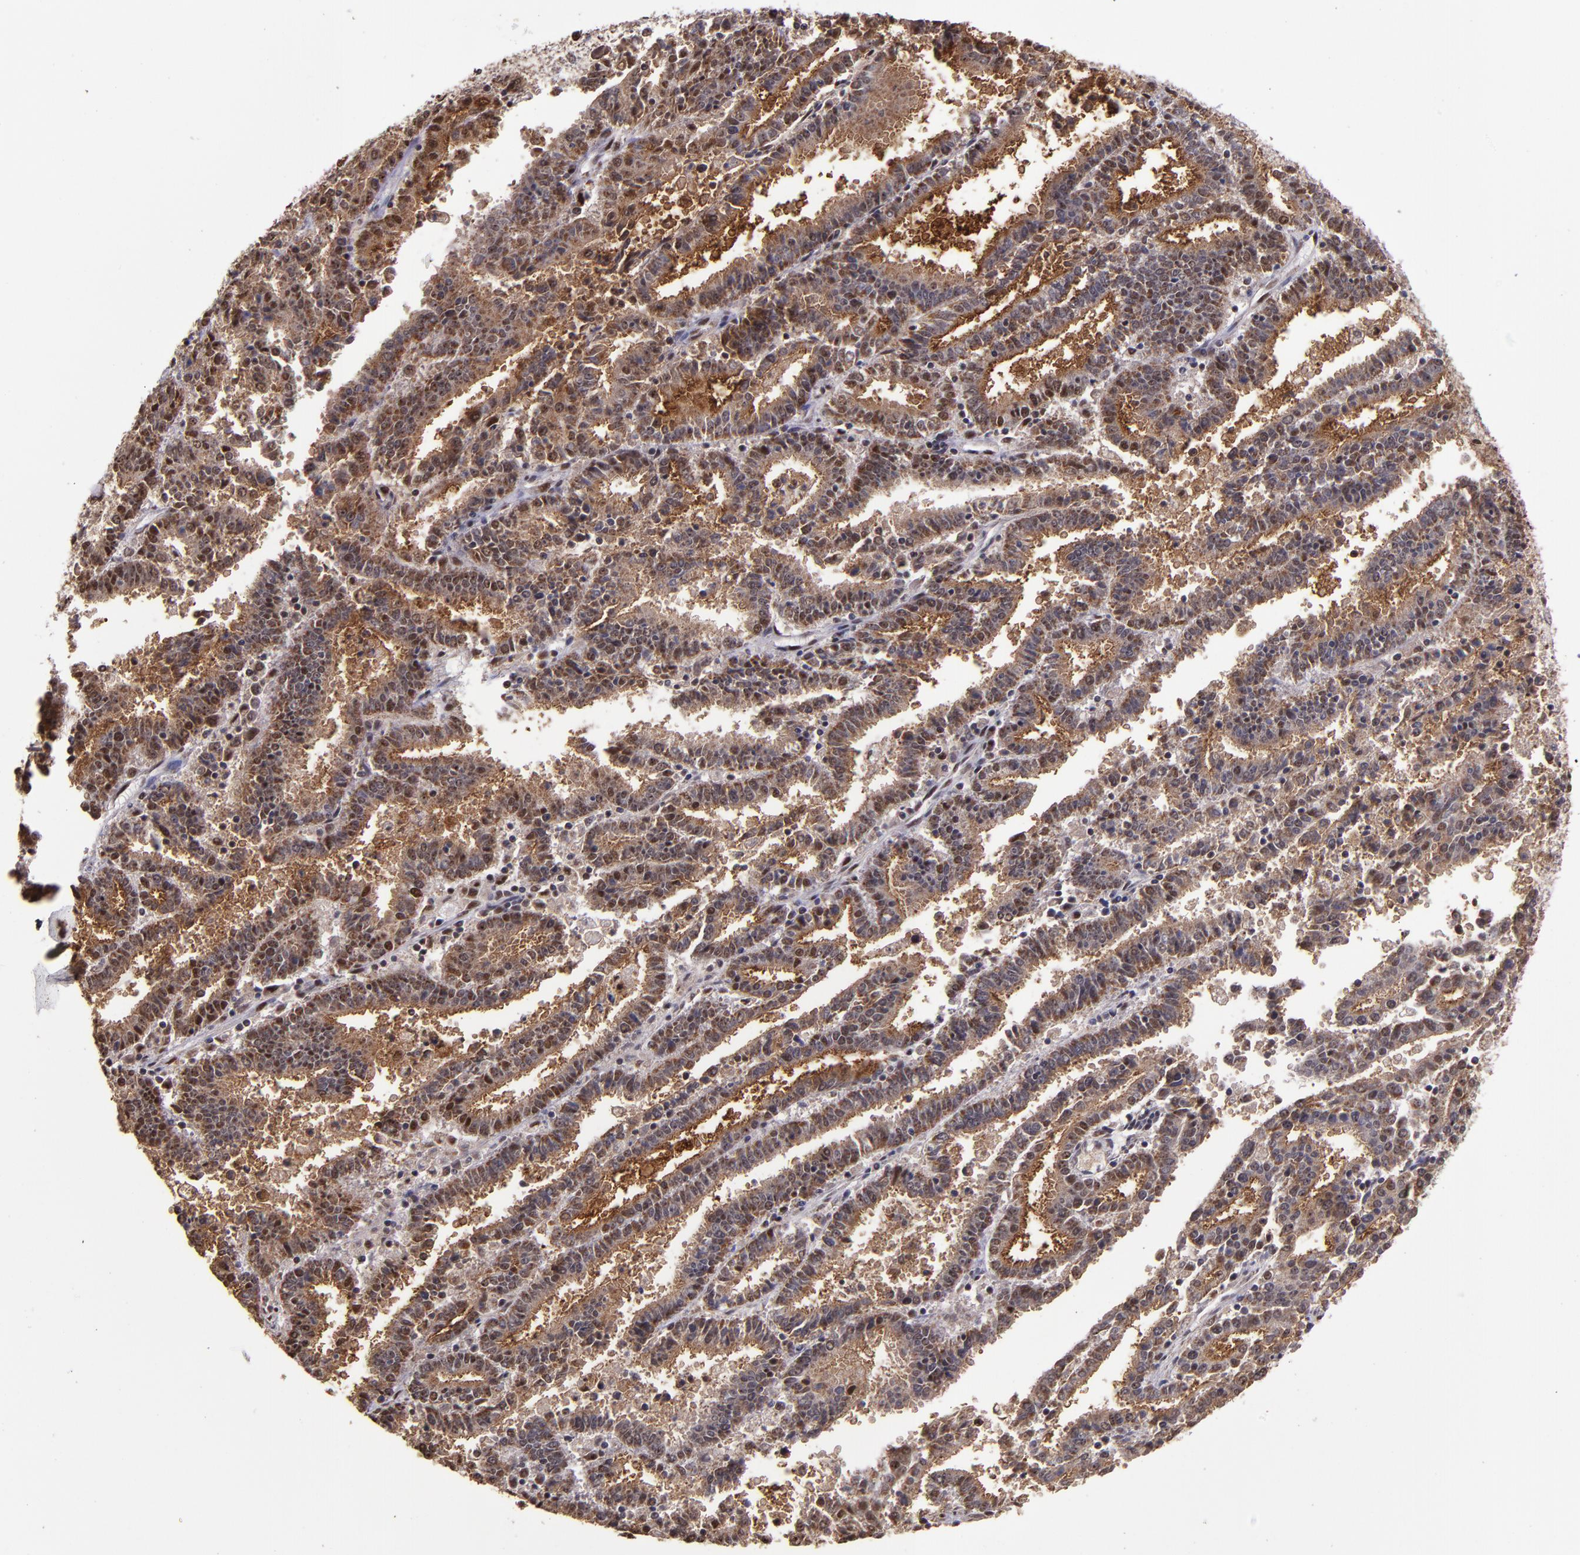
{"staining": {"intensity": "moderate", "quantity": ">75%", "location": "cytoplasmic/membranous,nuclear"}, "tissue": "endometrial cancer", "cell_type": "Tumor cells", "image_type": "cancer", "snomed": [{"axis": "morphology", "description": "Adenocarcinoma, NOS"}, {"axis": "topography", "description": "Uterus"}], "caption": "Human endometrial cancer (adenocarcinoma) stained with a brown dye demonstrates moderate cytoplasmic/membranous and nuclear positive staining in about >75% of tumor cells.", "gene": "CECR2", "patient": {"sex": "female", "age": 83}}